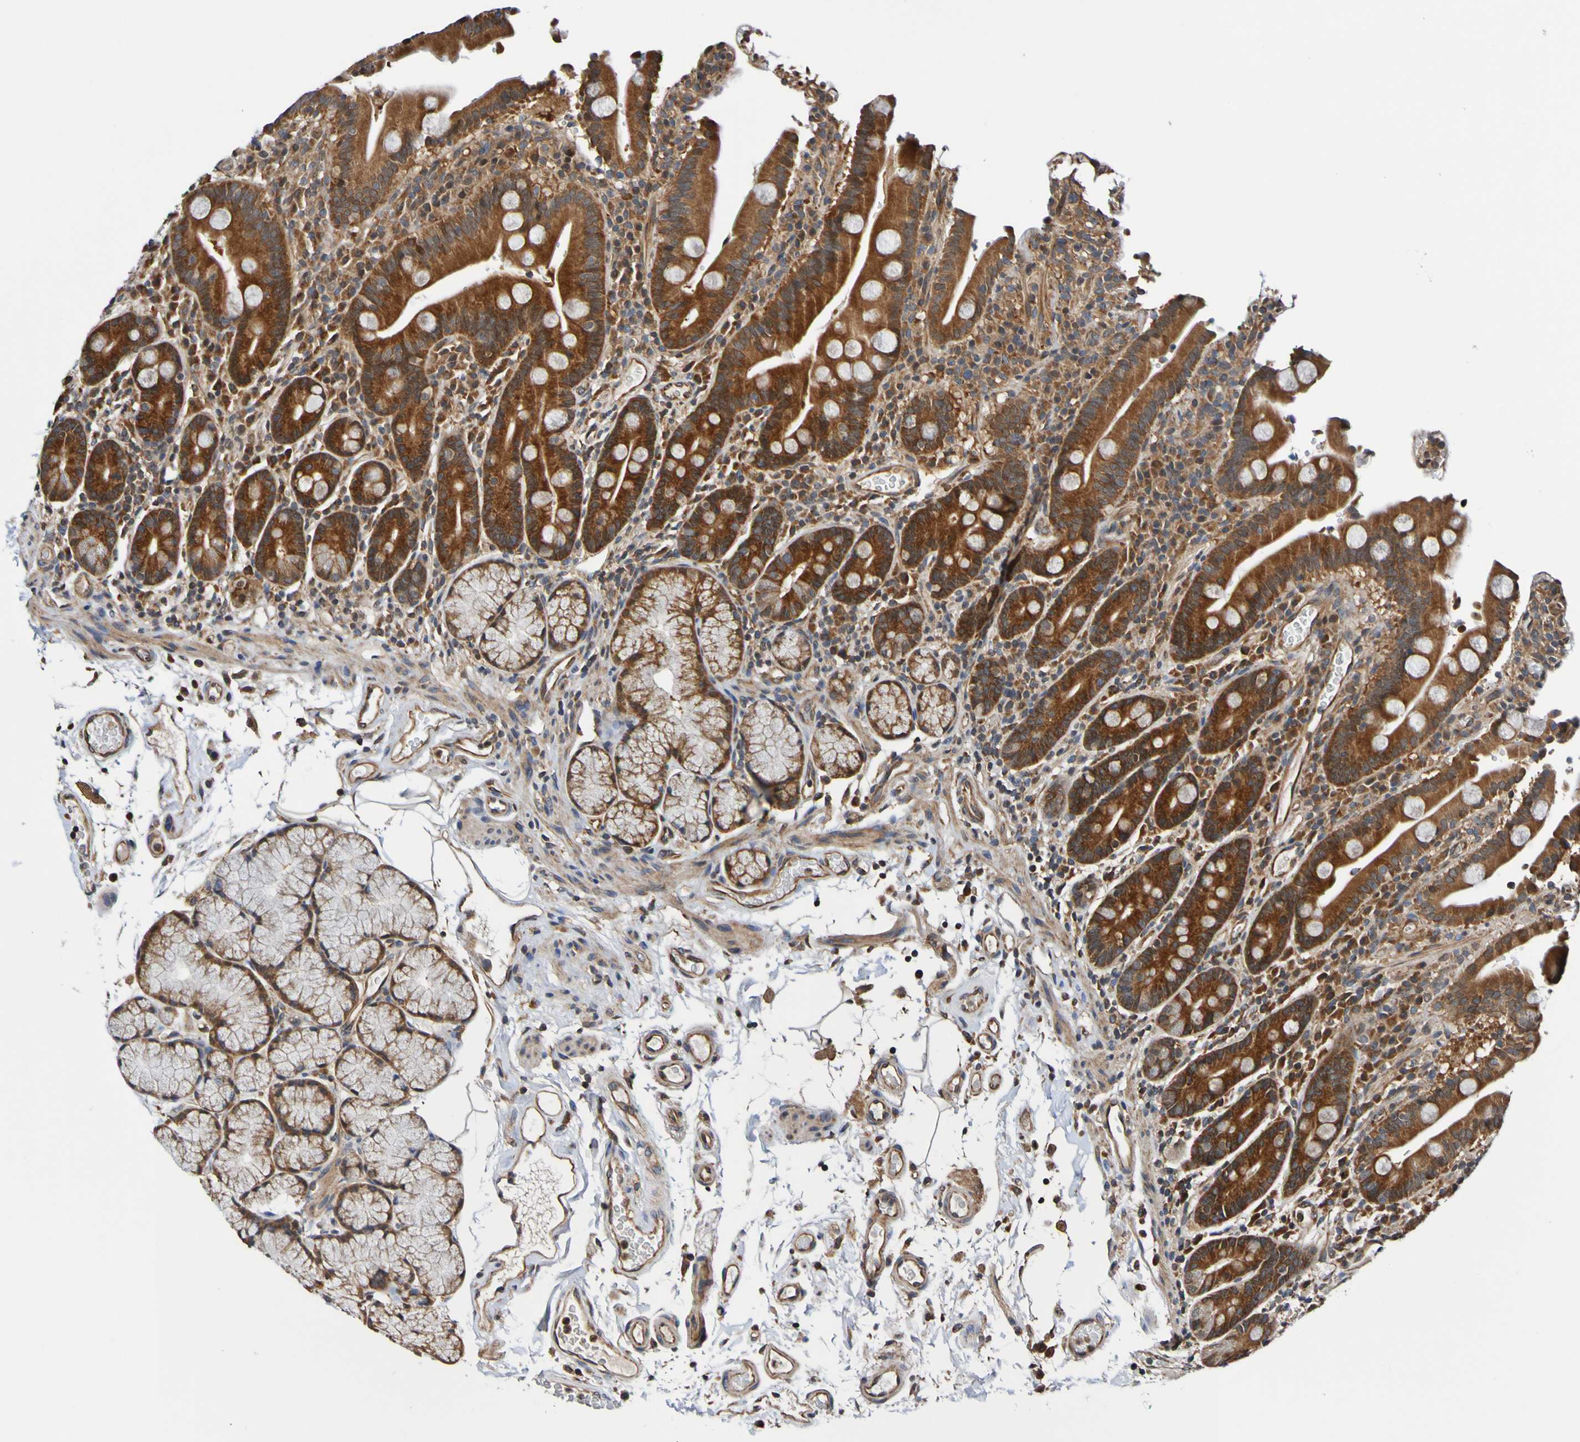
{"staining": {"intensity": "strong", "quantity": ">75%", "location": "cytoplasmic/membranous"}, "tissue": "duodenum", "cell_type": "Glandular cells", "image_type": "normal", "snomed": [{"axis": "morphology", "description": "Normal tissue, NOS"}, {"axis": "topography", "description": "Small intestine, NOS"}], "caption": "Immunohistochemical staining of benign human duodenum reveals strong cytoplasmic/membranous protein staining in about >75% of glandular cells. (DAB IHC with brightfield microscopy, high magnification).", "gene": "AXIN1", "patient": {"sex": "female", "age": 71}}